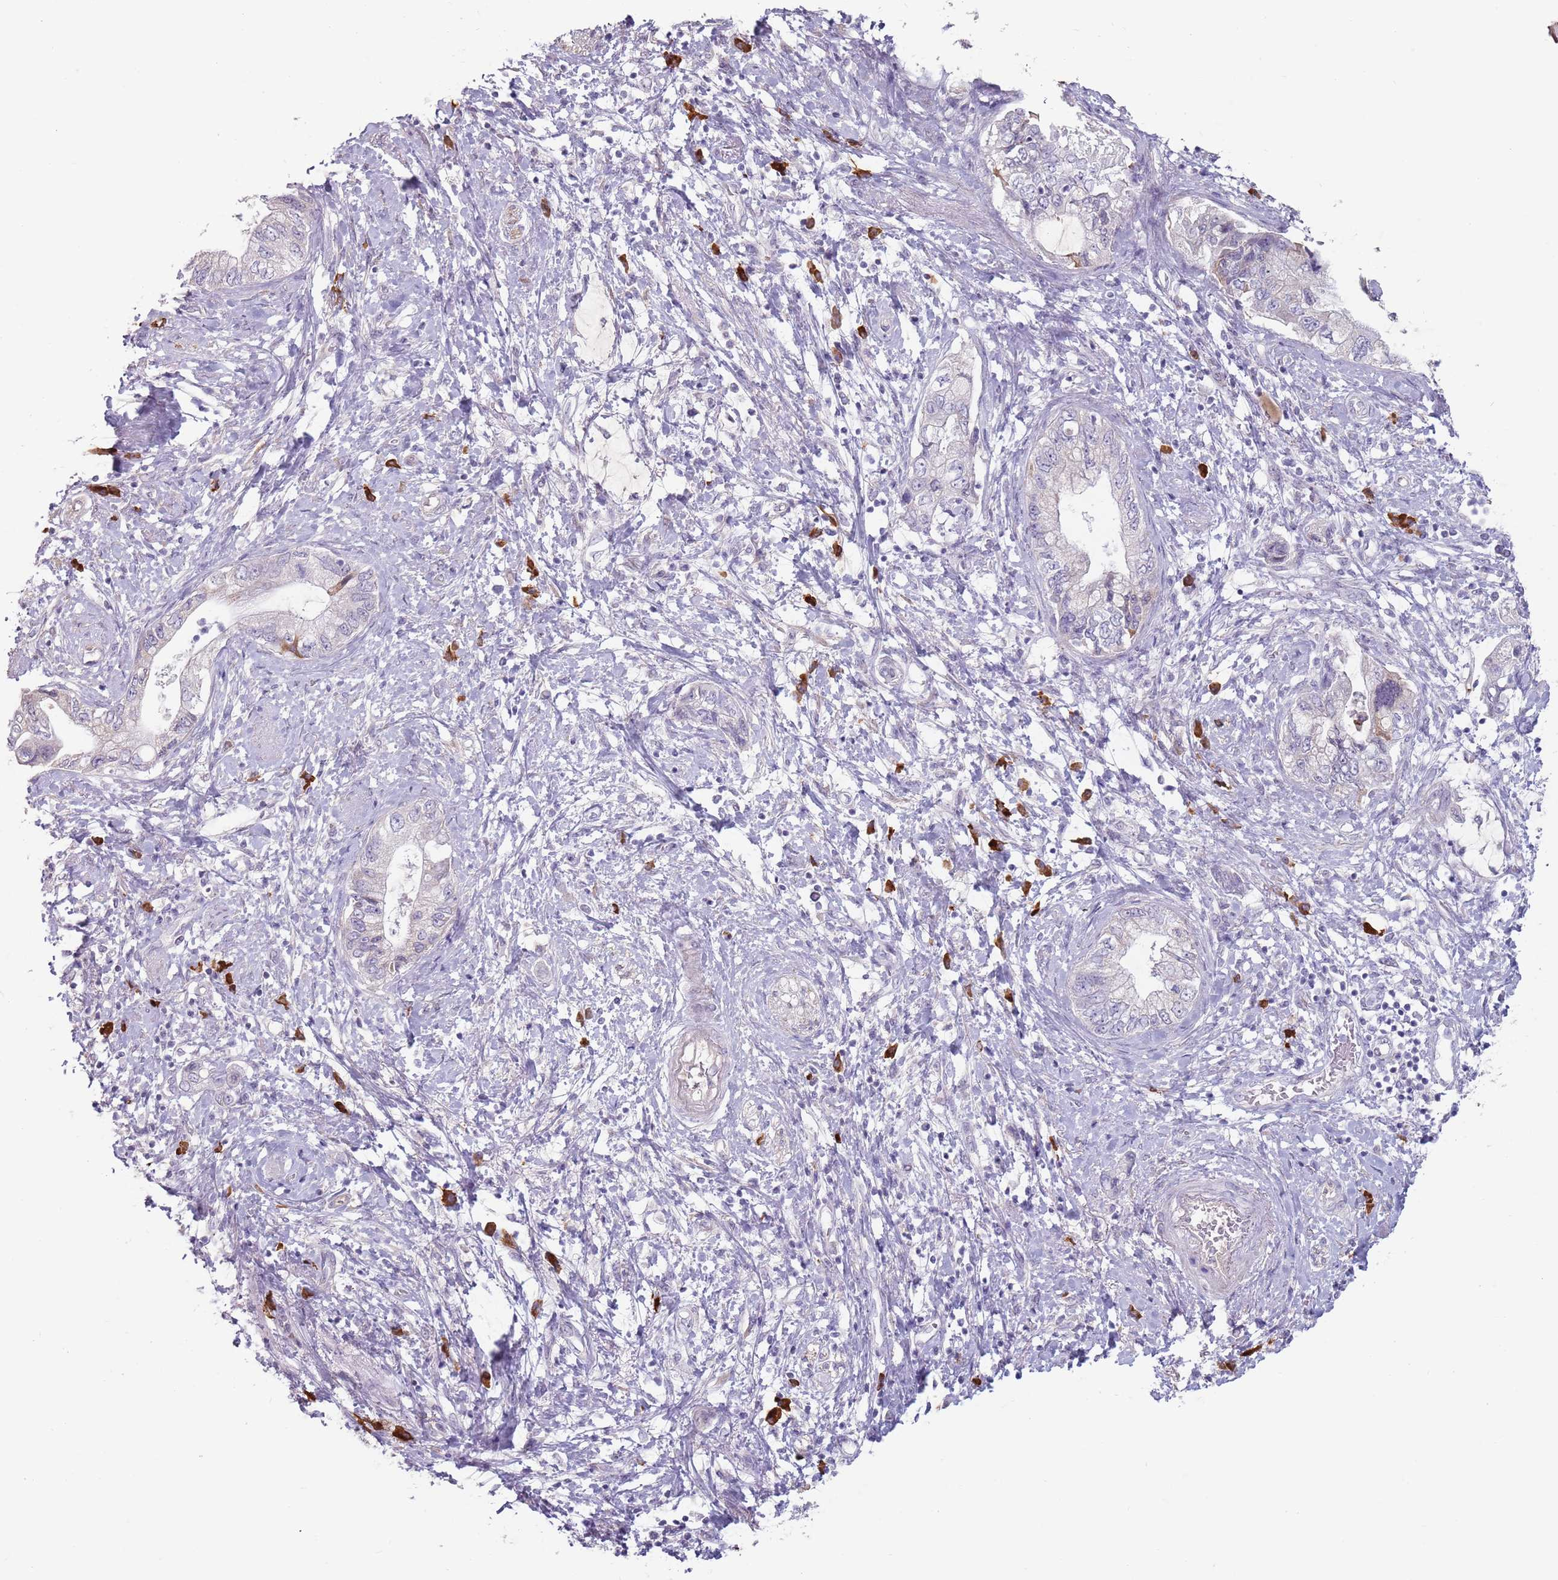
{"staining": {"intensity": "negative", "quantity": "none", "location": "none"}, "tissue": "pancreatic cancer", "cell_type": "Tumor cells", "image_type": "cancer", "snomed": [{"axis": "morphology", "description": "Adenocarcinoma, NOS"}, {"axis": "topography", "description": "Pancreas"}], "caption": "A high-resolution micrograph shows immunohistochemistry staining of pancreatic cancer, which shows no significant staining in tumor cells.", "gene": "DXO", "patient": {"sex": "female", "age": 73}}